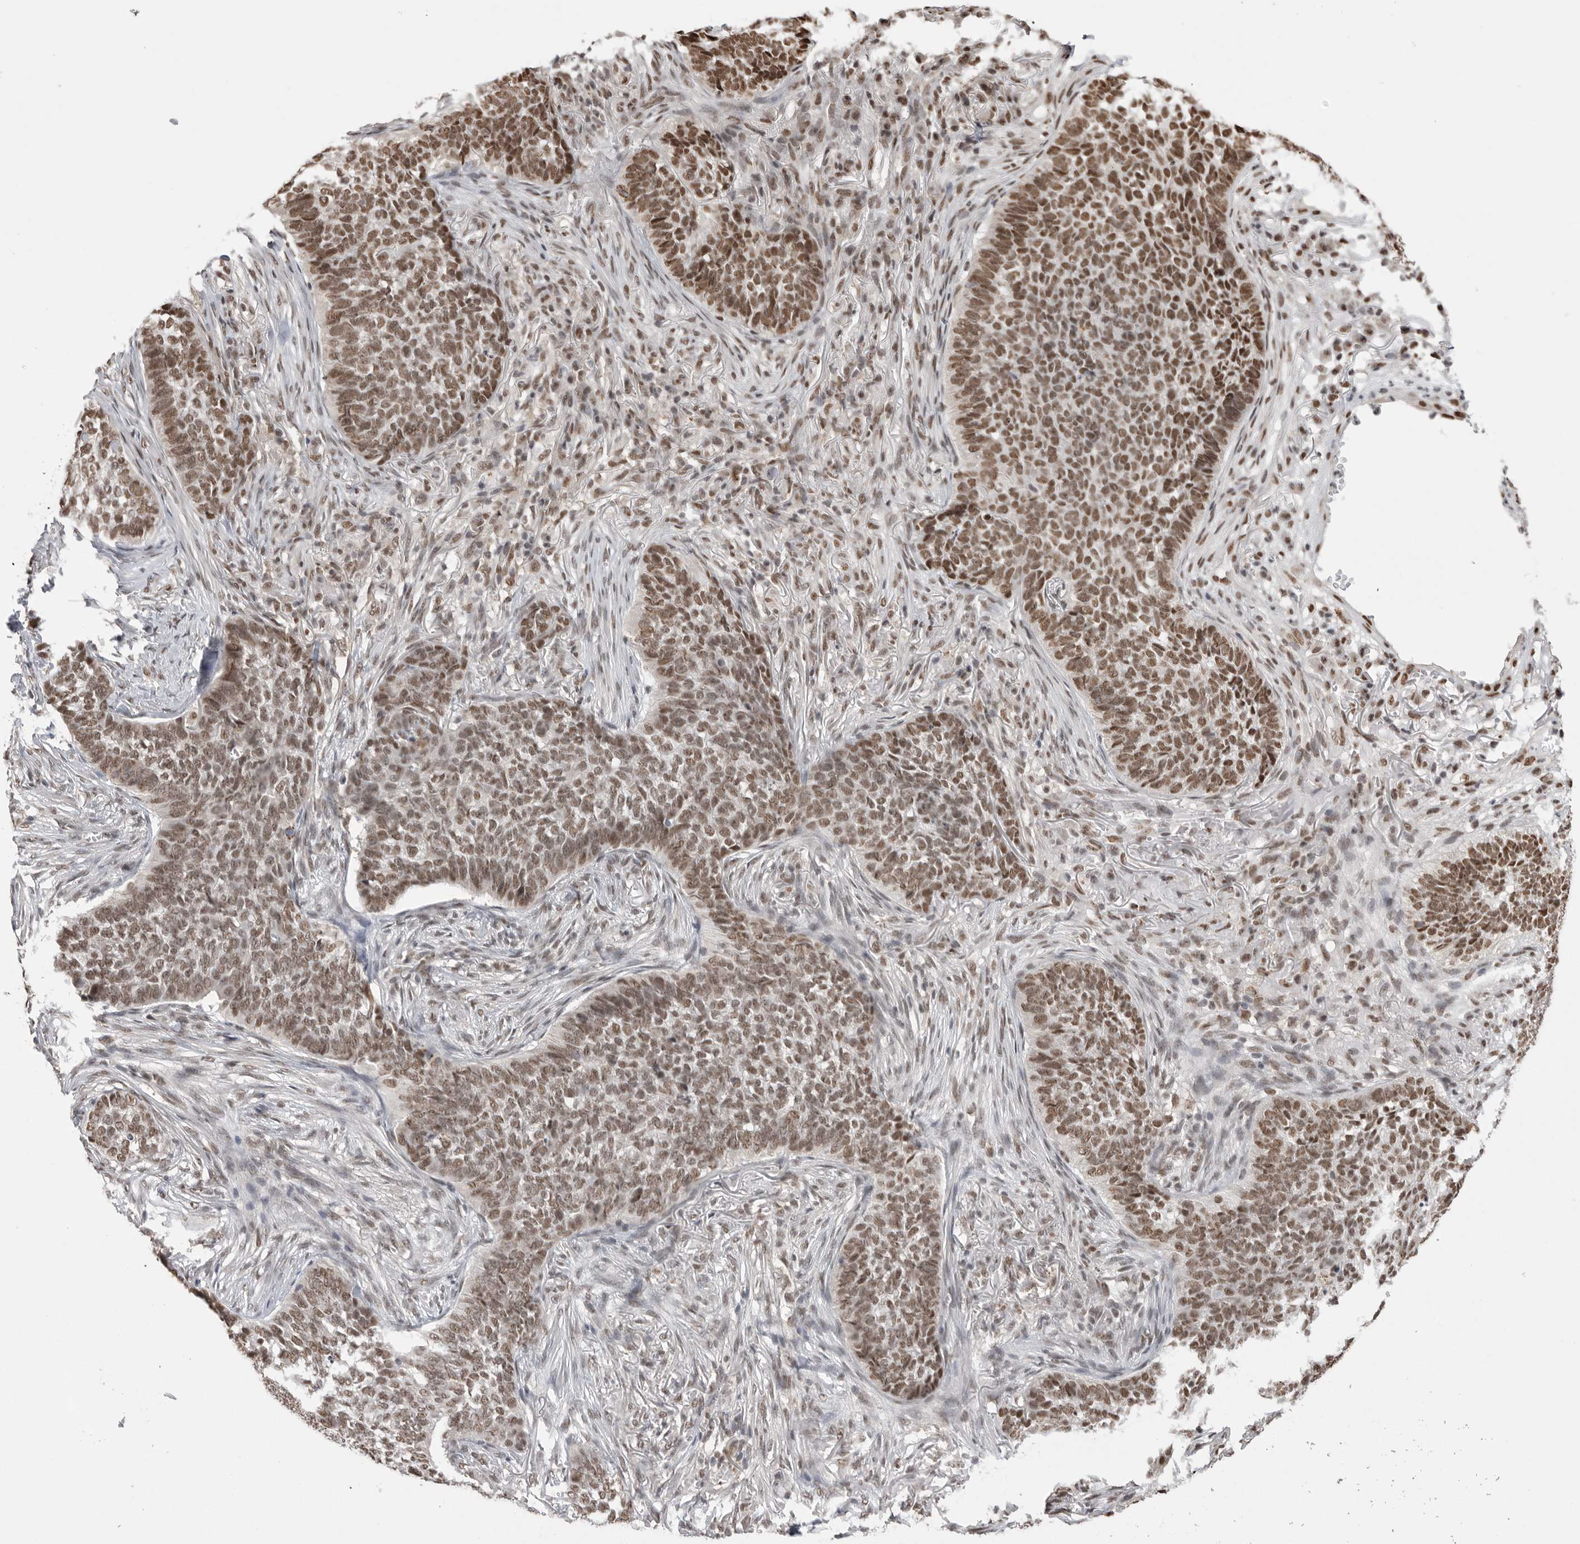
{"staining": {"intensity": "moderate", "quantity": ">75%", "location": "nuclear"}, "tissue": "skin cancer", "cell_type": "Tumor cells", "image_type": "cancer", "snomed": [{"axis": "morphology", "description": "Basal cell carcinoma"}, {"axis": "topography", "description": "Skin"}], "caption": "About >75% of tumor cells in human skin cancer (basal cell carcinoma) reveal moderate nuclear protein expression as visualized by brown immunohistochemical staining.", "gene": "BCLAF3", "patient": {"sex": "male", "age": 85}}